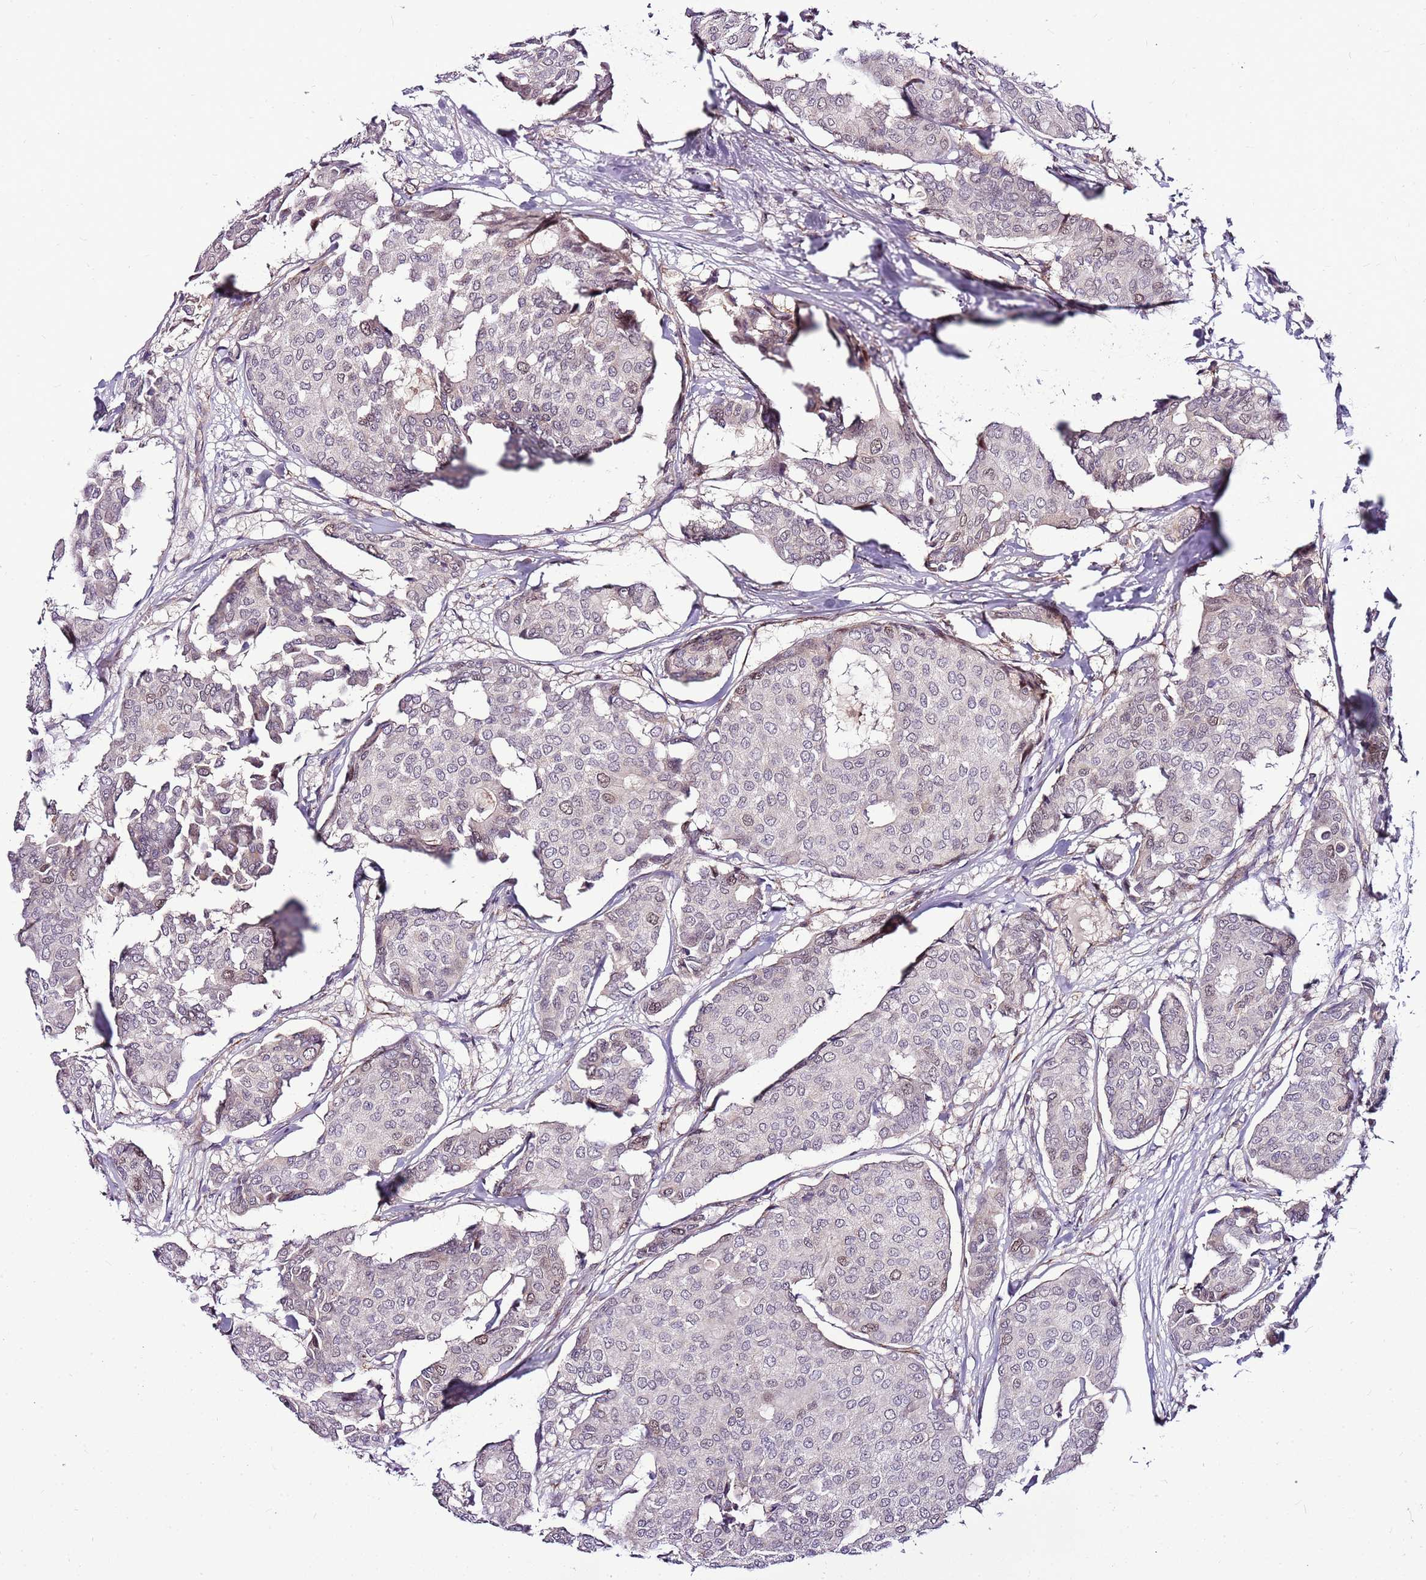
{"staining": {"intensity": "weak", "quantity": "<25%", "location": "nuclear"}, "tissue": "breast cancer", "cell_type": "Tumor cells", "image_type": "cancer", "snomed": [{"axis": "morphology", "description": "Duct carcinoma"}, {"axis": "topography", "description": "Breast"}], "caption": "The photomicrograph exhibits no significant staining in tumor cells of breast cancer.", "gene": "POLE3", "patient": {"sex": "female", "age": 75}}